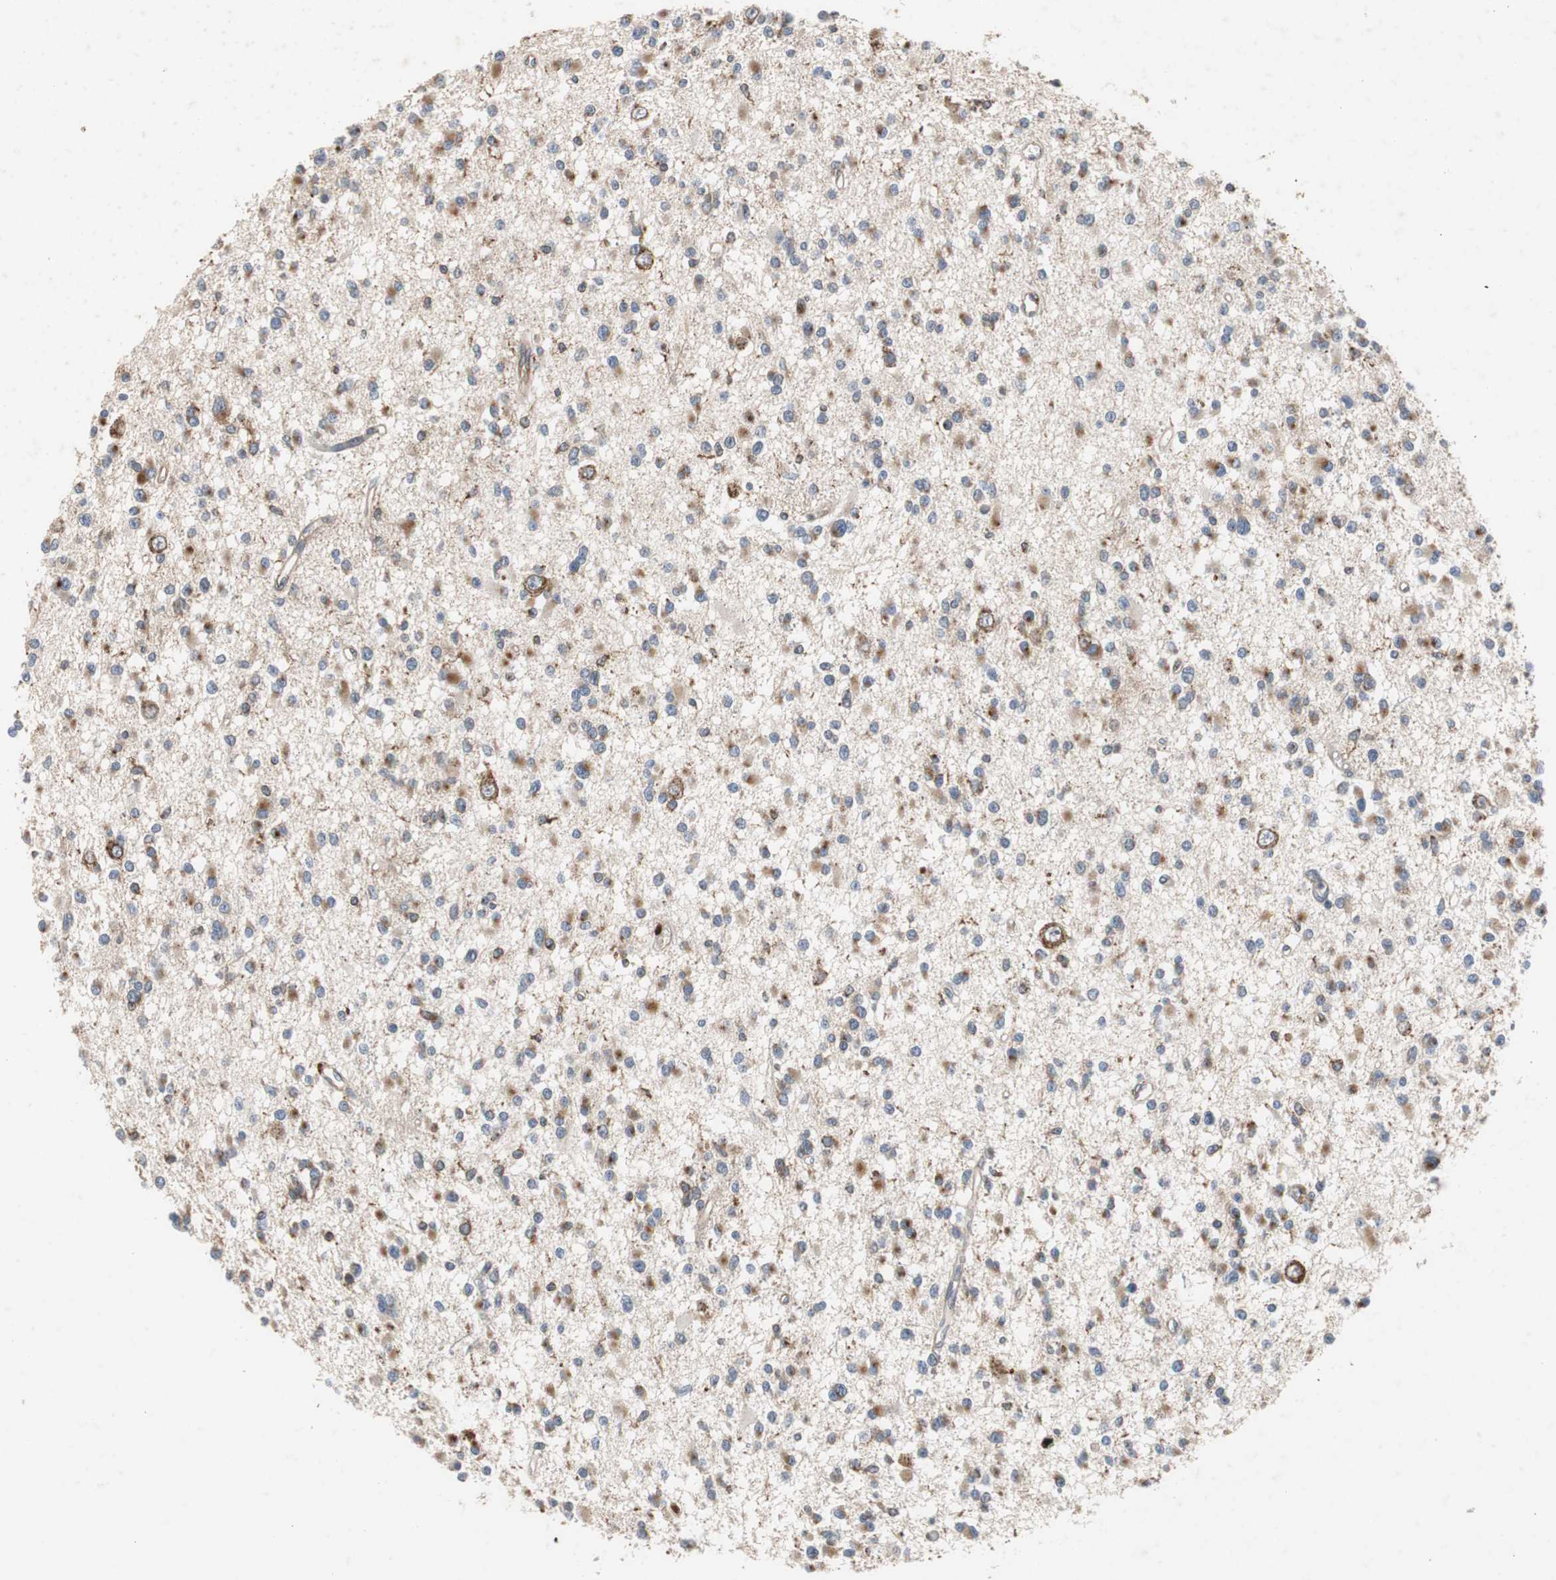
{"staining": {"intensity": "moderate", "quantity": "25%-75%", "location": "cytoplasmic/membranous"}, "tissue": "glioma", "cell_type": "Tumor cells", "image_type": "cancer", "snomed": [{"axis": "morphology", "description": "Glioma, malignant, Low grade"}, {"axis": "topography", "description": "Brain"}], "caption": "Immunohistochemical staining of human glioma exhibits moderate cytoplasmic/membranous protein staining in about 25%-75% of tumor cells. (DAB = brown stain, brightfield microscopy at high magnification).", "gene": "SORT1", "patient": {"sex": "female", "age": 22}}